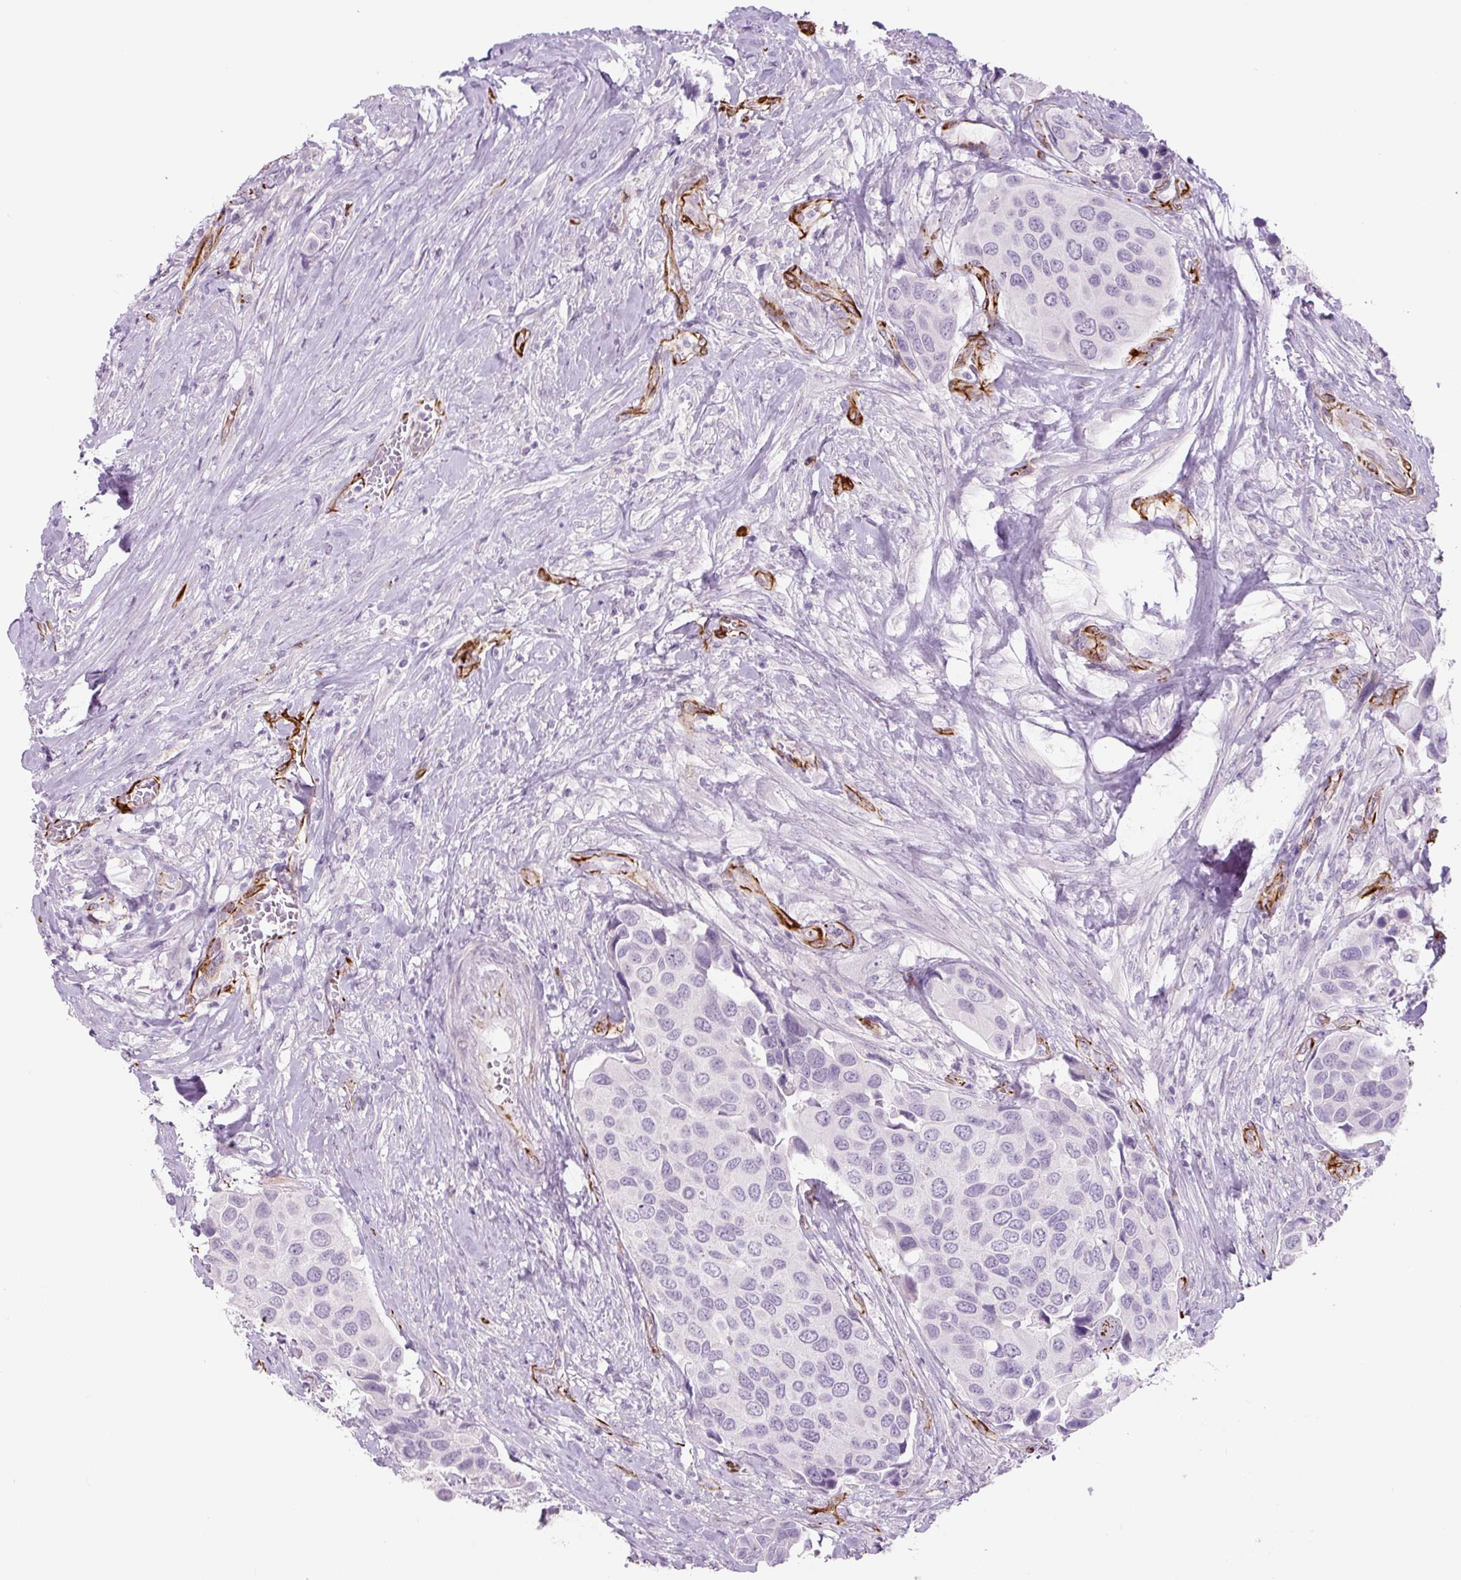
{"staining": {"intensity": "negative", "quantity": "none", "location": "none"}, "tissue": "urothelial cancer", "cell_type": "Tumor cells", "image_type": "cancer", "snomed": [{"axis": "morphology", "description": "Urothelial carcinoma, High grade"}, {"axis": "topography", "description": "Urinary bladder"}], "caption": "DAB immunohistochemical staining of human high-grade urothelial carcinoma demonstrates no significant staining in tumor cells. Nuclei are stained in blue.", "gene": "NES", "patient": {"sex": "male", "age": 74}}